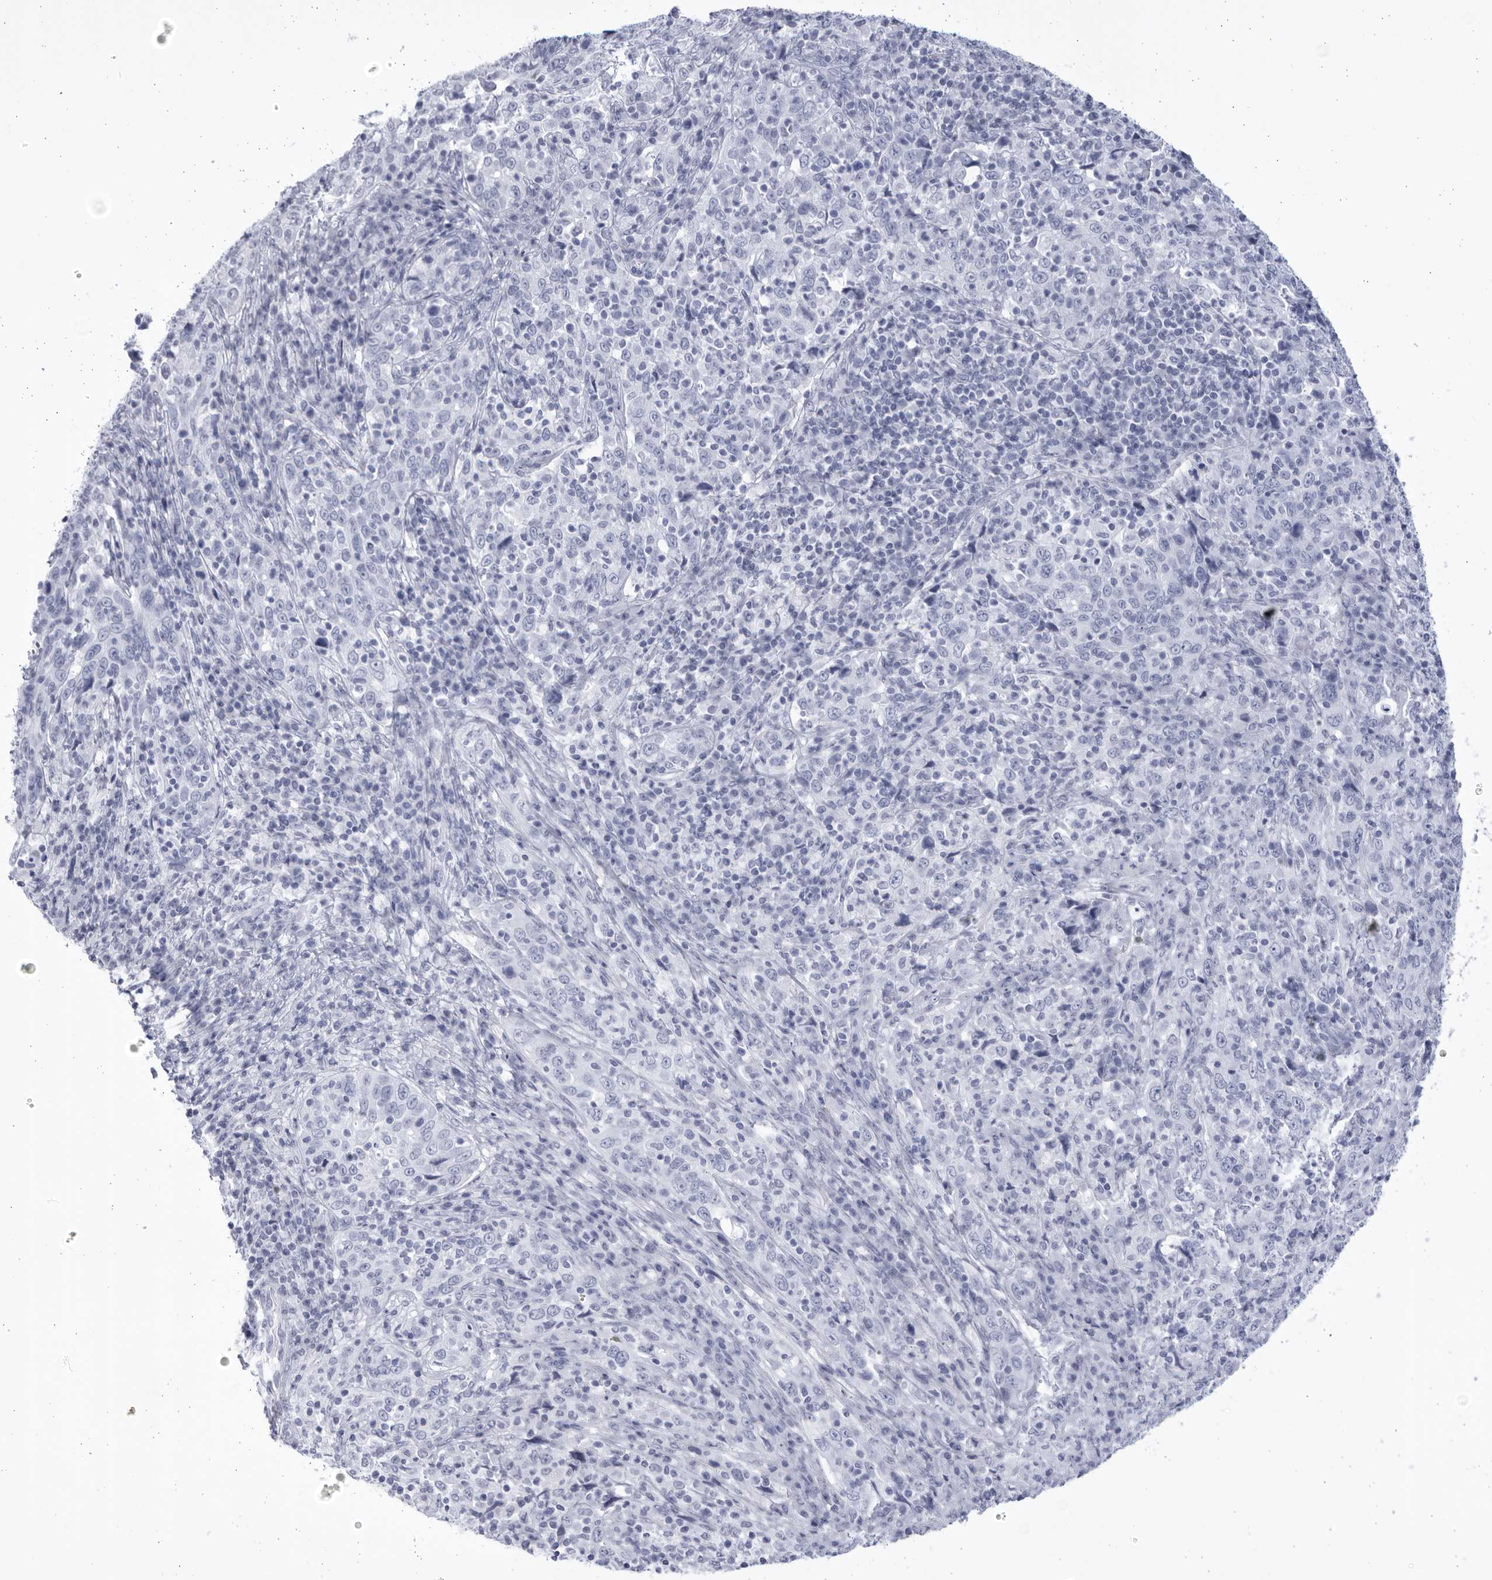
{"staining": {"intensity": "negative", "quantity": "none", "location": "none"}, "tissue": "cervical cancer", "cell_type": "Tumor cells", "image_type": "cancer", "snomed": [{"axis": "morphology", "description": "Squamous cell carcinoma, NOS"}, {"axis": "topography", "description": "Cervix"}], "caption": "Tumor cells are negative for brown protein staining in cervical cancer (squamous cell carcinoma).", "gene": "CCDC181", "patient": {"sex": "female", "age": 46}}